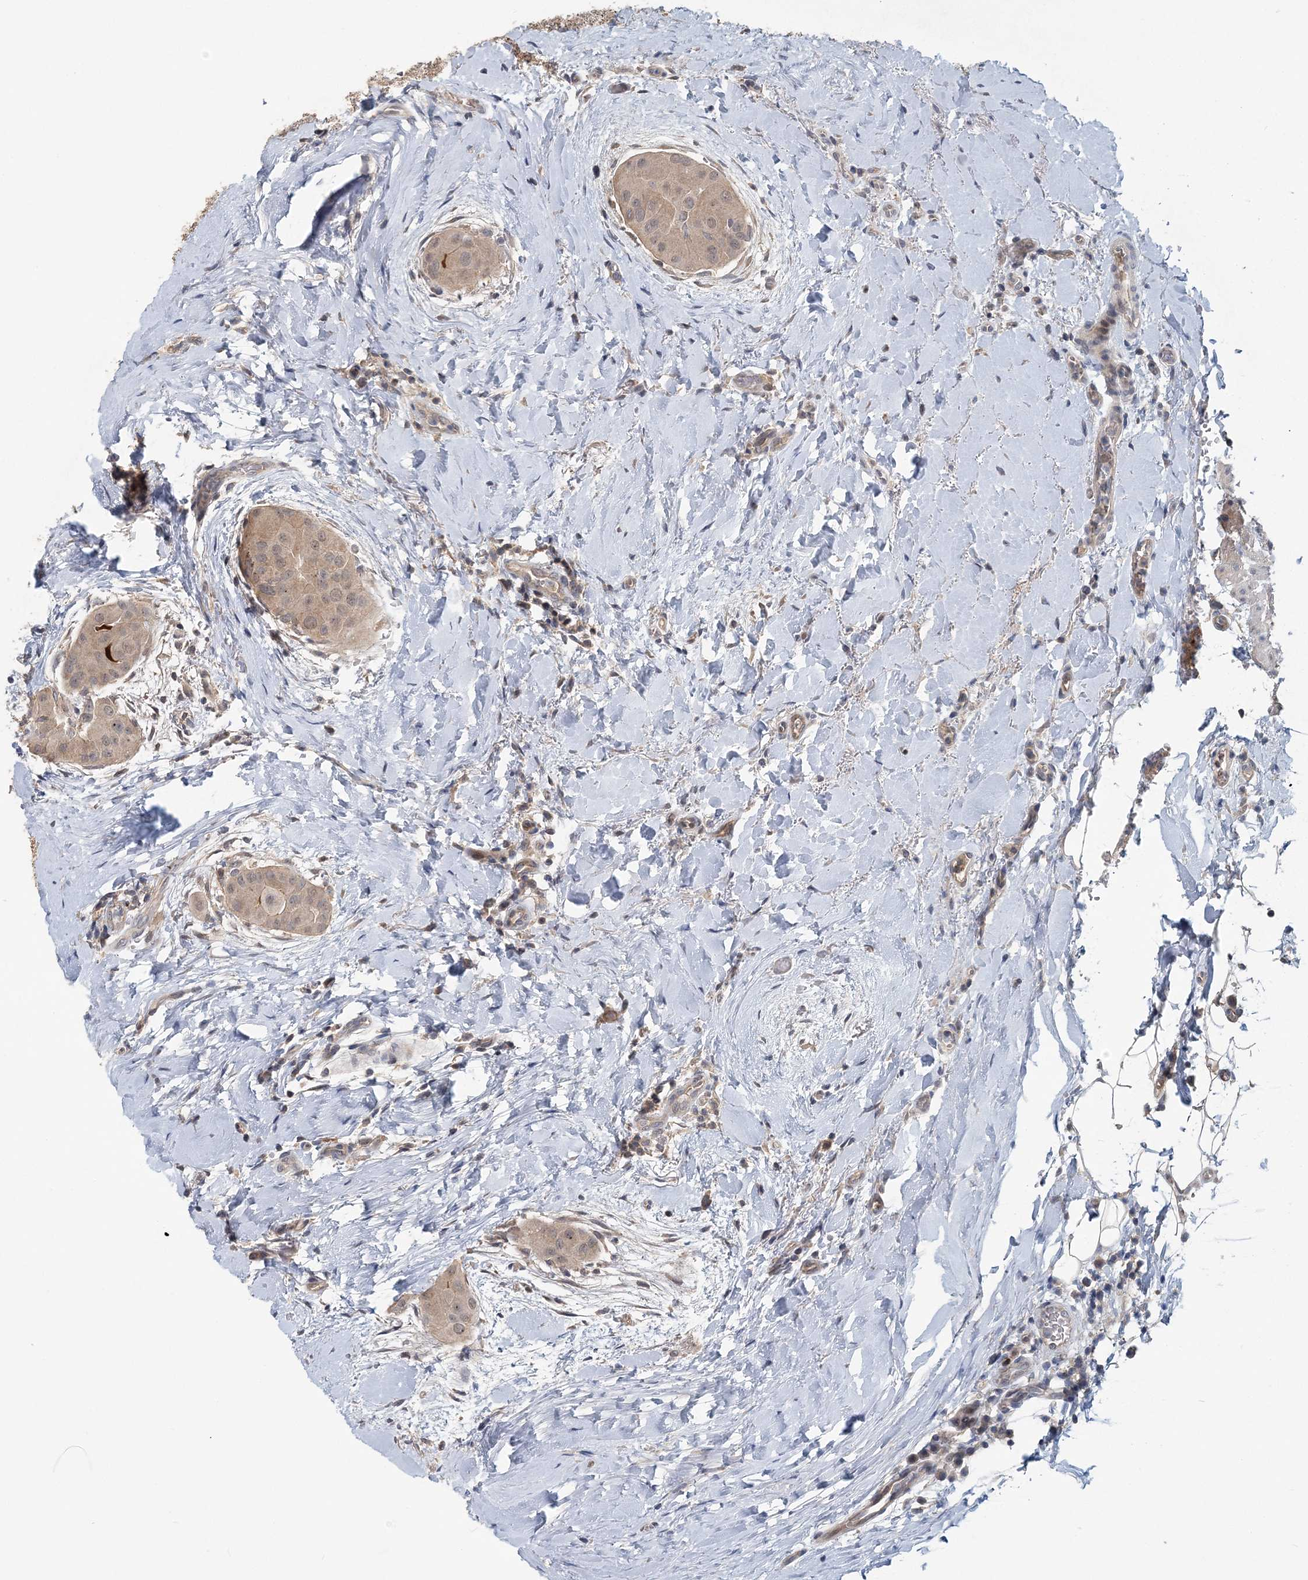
{"staining": {"intensity": "weak", "quantity": ">75%", "location": "cytoplasmic/membranous,nuclear"}, "tissue": "thyroid cancer", "cell_type": "Tumor cells", "image_type": "cancer", "snomed": [{"axis": "morphology", "description": "Papillary adenocarcinoma, NOS"}, {"axis": "topography", "description": "Thyroid gland"}], "caption": "Weak cytoplasmic/membranous and nuclear positivity for a protein is present in about >75% of tumor cells of thyroid cancer (papillary adenocarcinoma) using immunohistochemistry (IHC).", "gene": "RNF25", "patient": {"sex": "male", "age": 33}}